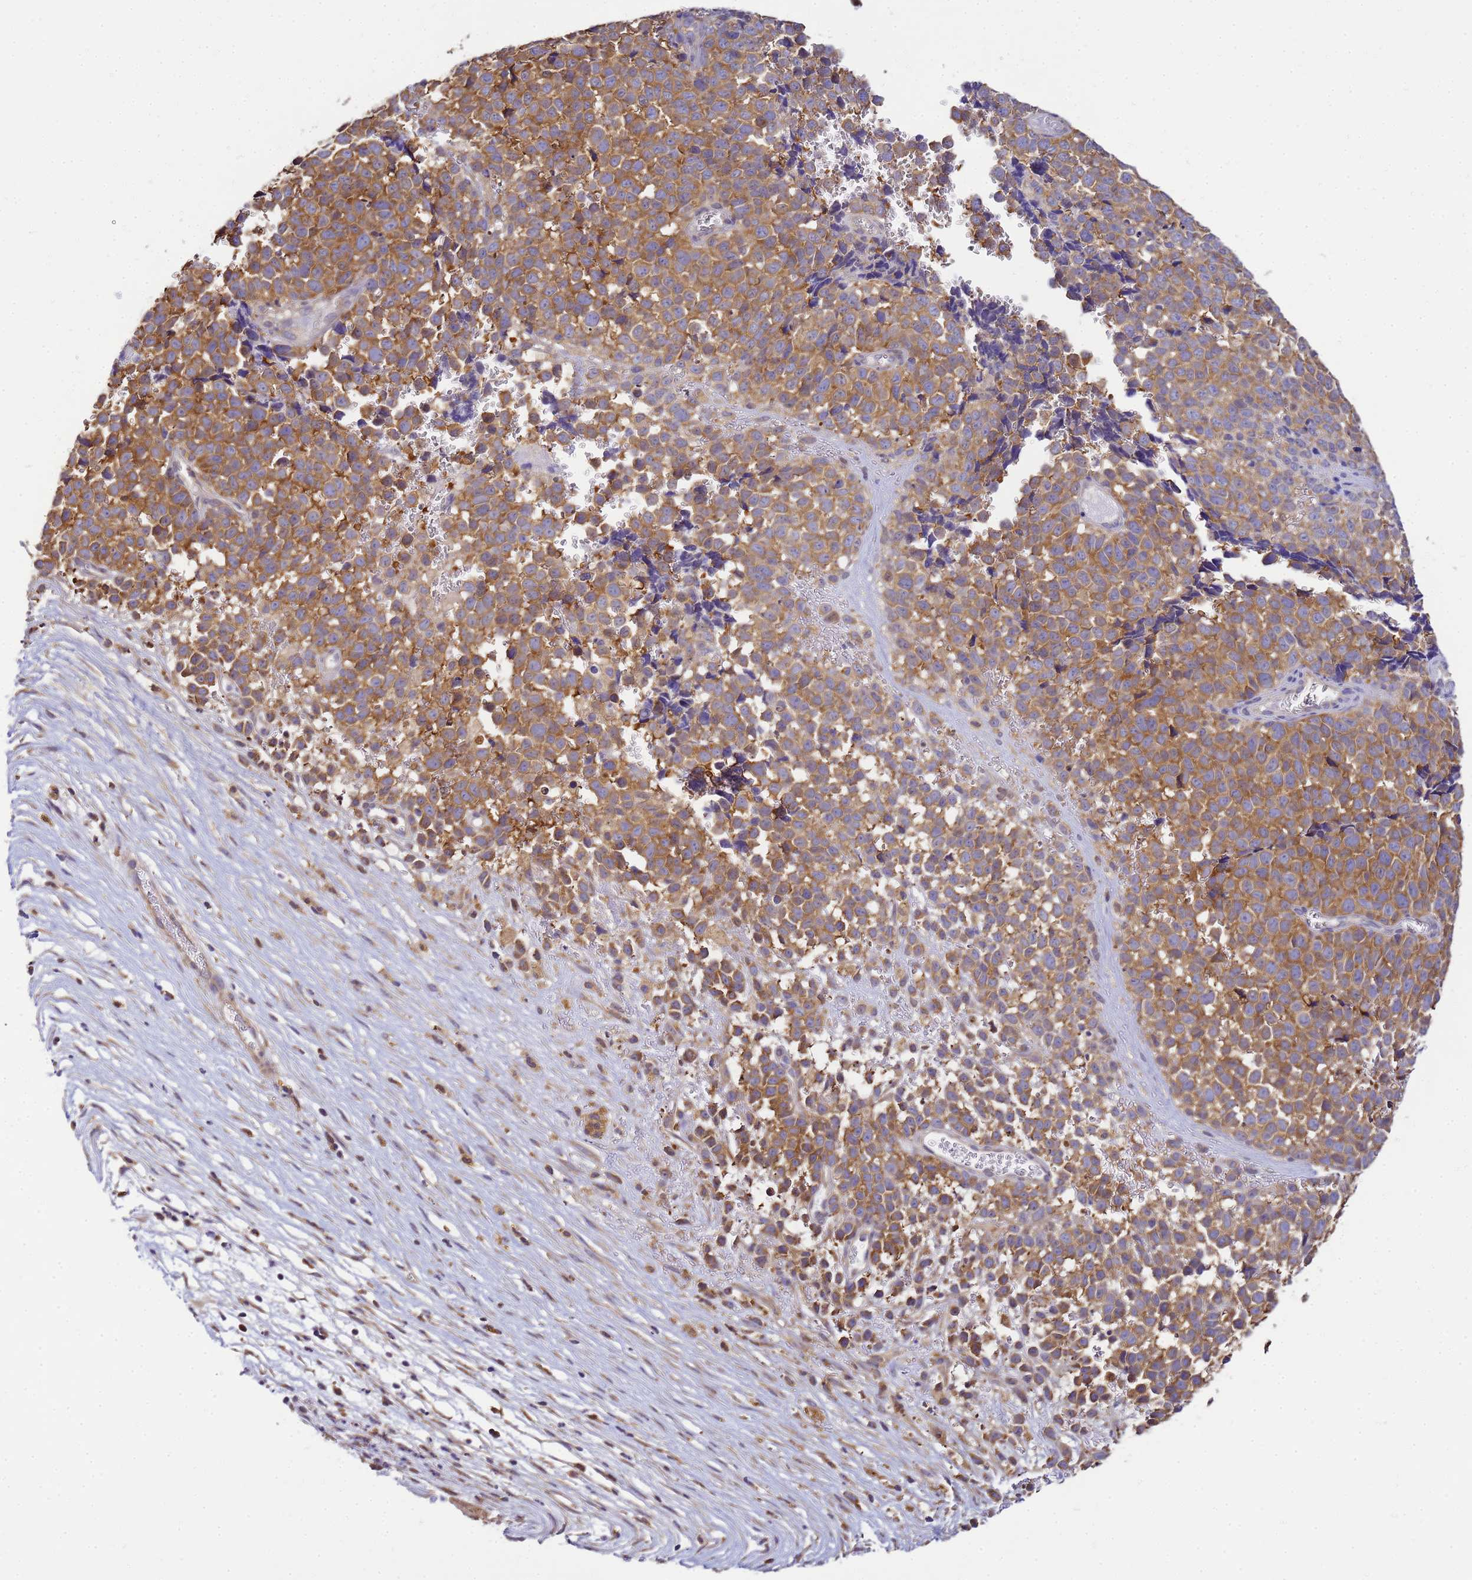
{"staining": {"intensity": "moderate", "quantity": ">75%", "location": "cytoplasmic/membranous"}, "tissue": "melanoma", "cell_type": "Tumor cells", "image_type": "cancer", "snomed": [{"axis": "morphology", "description": "Malignant melanoma, NOS"}, {"axis": "topography", "description": "Nose, NOS"}], "caption": "Melanoma was stained to show a protein in brown. There is medium levels of moderate cytoplasmic/membranous positivity in about >75% of tumor cells. The staining was performed using DAB (3,3'-diaminobenzidine) to visualize the protein expression in brown, while the nuclei were stained in blue with hematoxylin (Magnification: 20x).", "gene": "NARS1", "patient": {"sex": "female", "age": 48}}